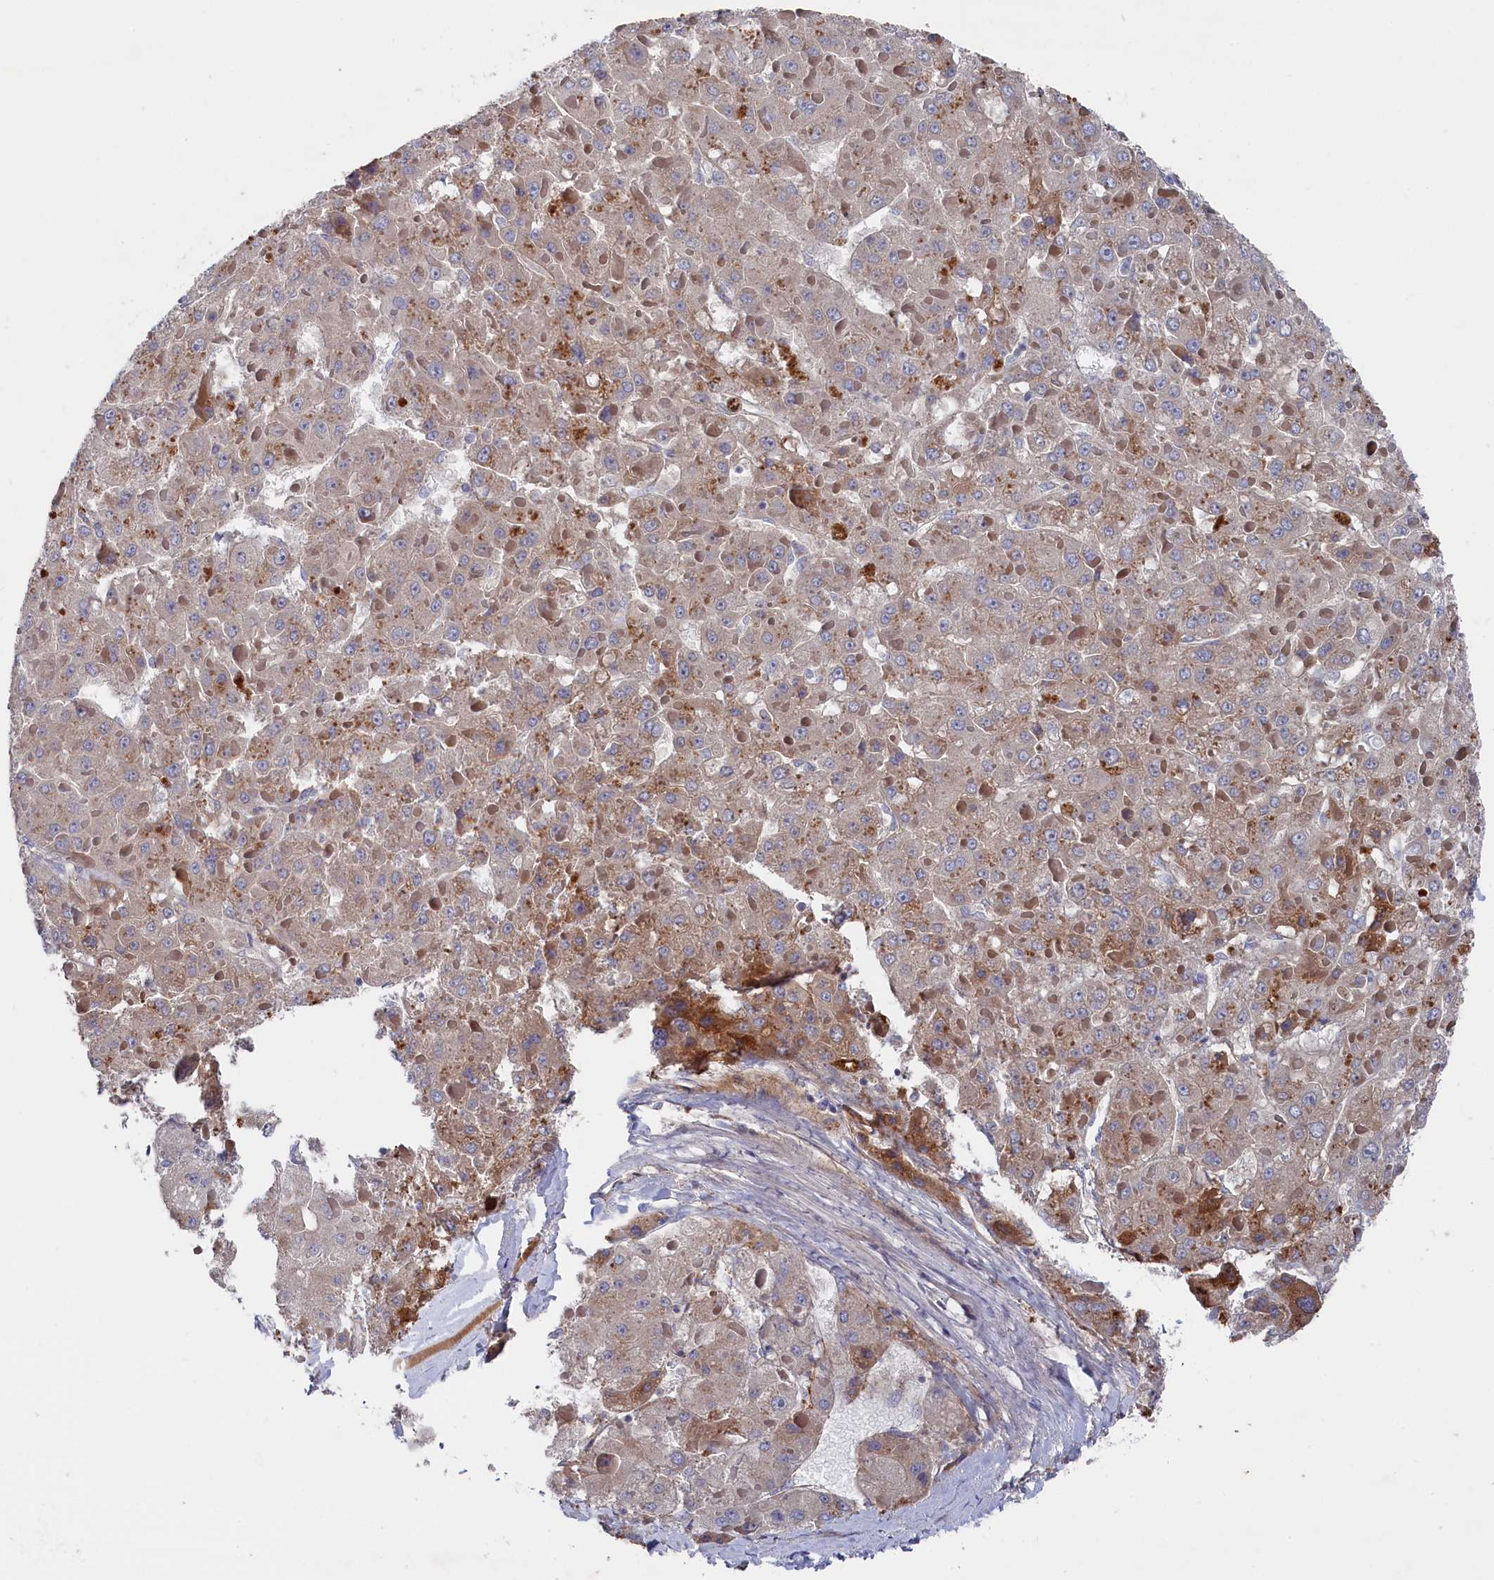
{"staining": {"intensity": "weak", "quantity": ">75%", "location": "cytoplasmic/membranous"}, "tissue": "liver cancer", "cell_type": "Tumor cells", "image_type": "cancer", "snomed": [{"axis": "morphology", "description": "Carcinoma, Hepatocellular, NOS"}, {"axis": "topography", "description": "Liver"}], "caption": "Weak cytoplasmic/membranous staining is identified in about >75% of tumor cells in liver cancer.", "gene": "GPR108", "patient": {"sex": "female", "age": 73}}